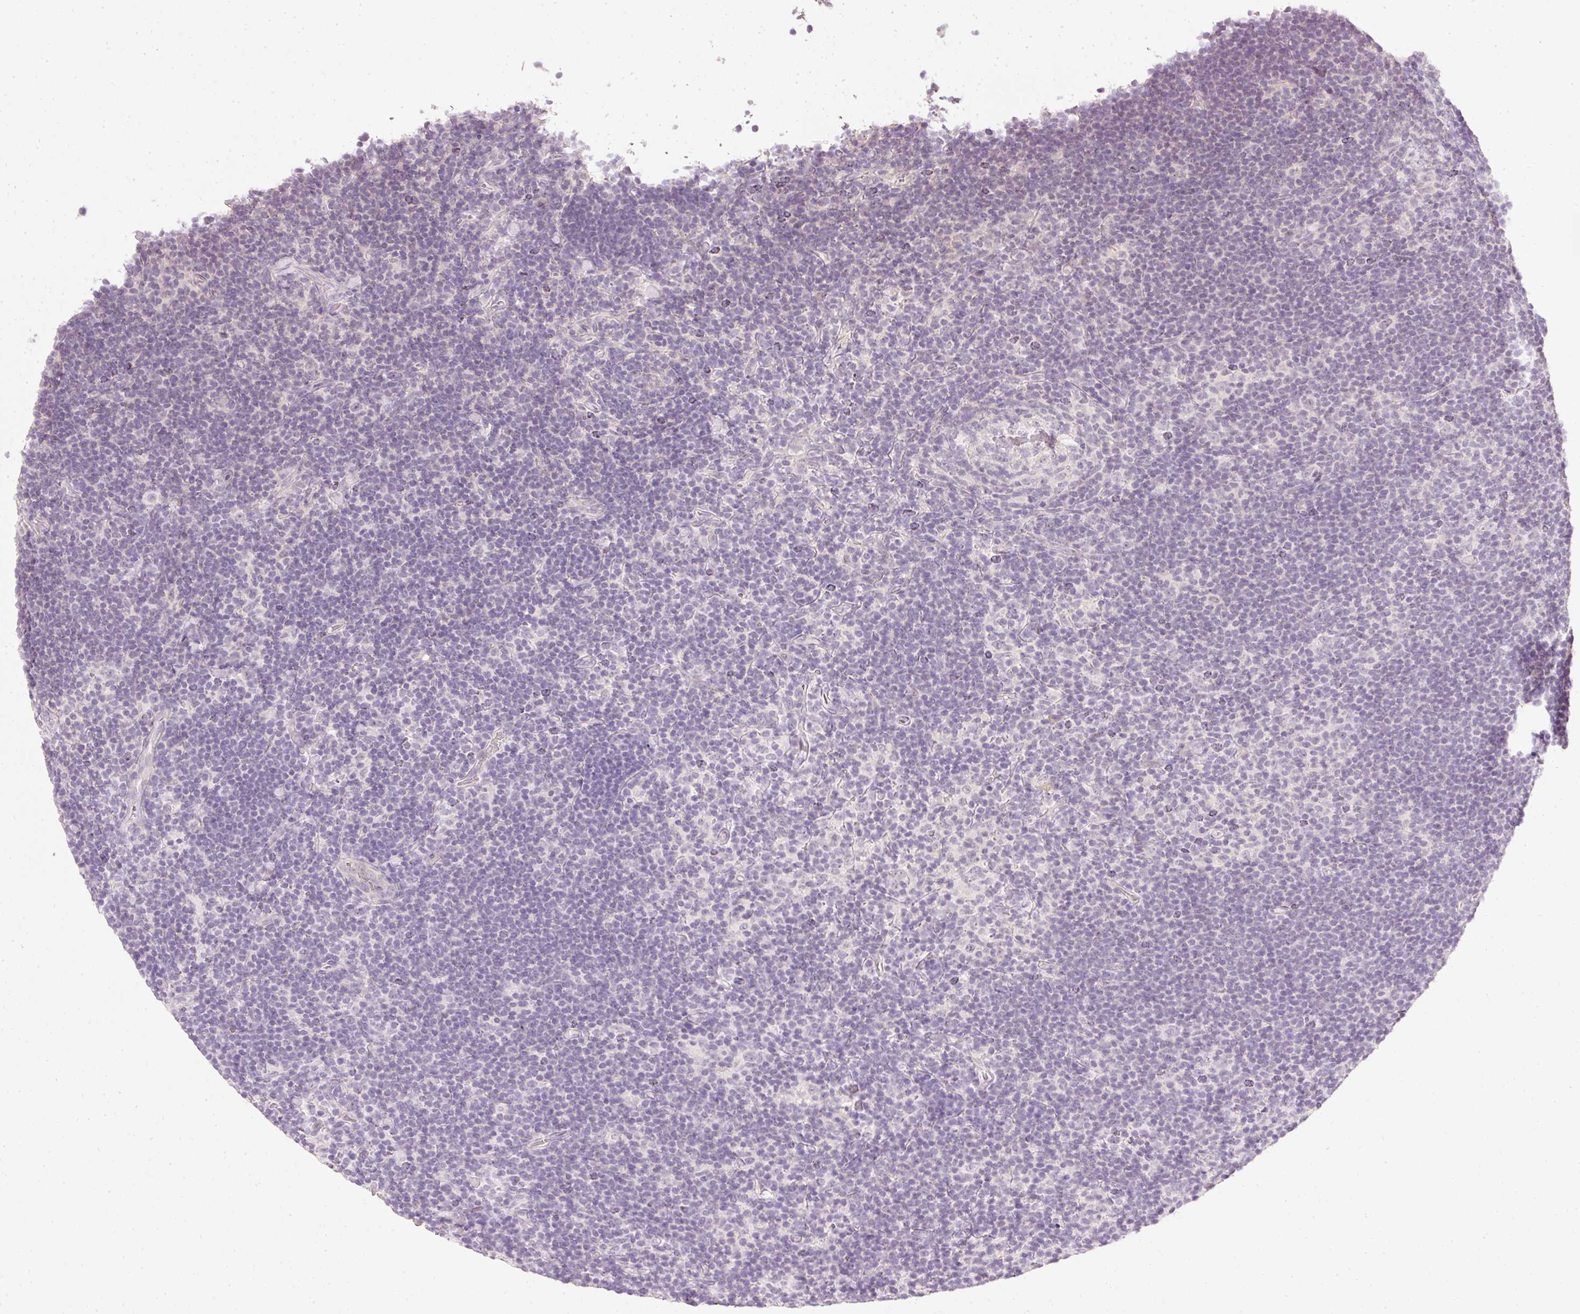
{"staining": {"intensity": "negative", "quantity": "none", "location": "none"}, "tissue": "lymphoma", "cell_type": "Tumor cells", "image_type": "cancer", "snomed": [{"axis": "morphology", "description": "Hodgkin's disease, NOS"}, {"axis": "topography", "description": "Lymph node"}], "caption": "Lymphoma stained for a protein using immunohistochemistry reveals no staining tumor cells.", "gene": "ELAVL3", "patient": {"sex": "female", "age": 57}}